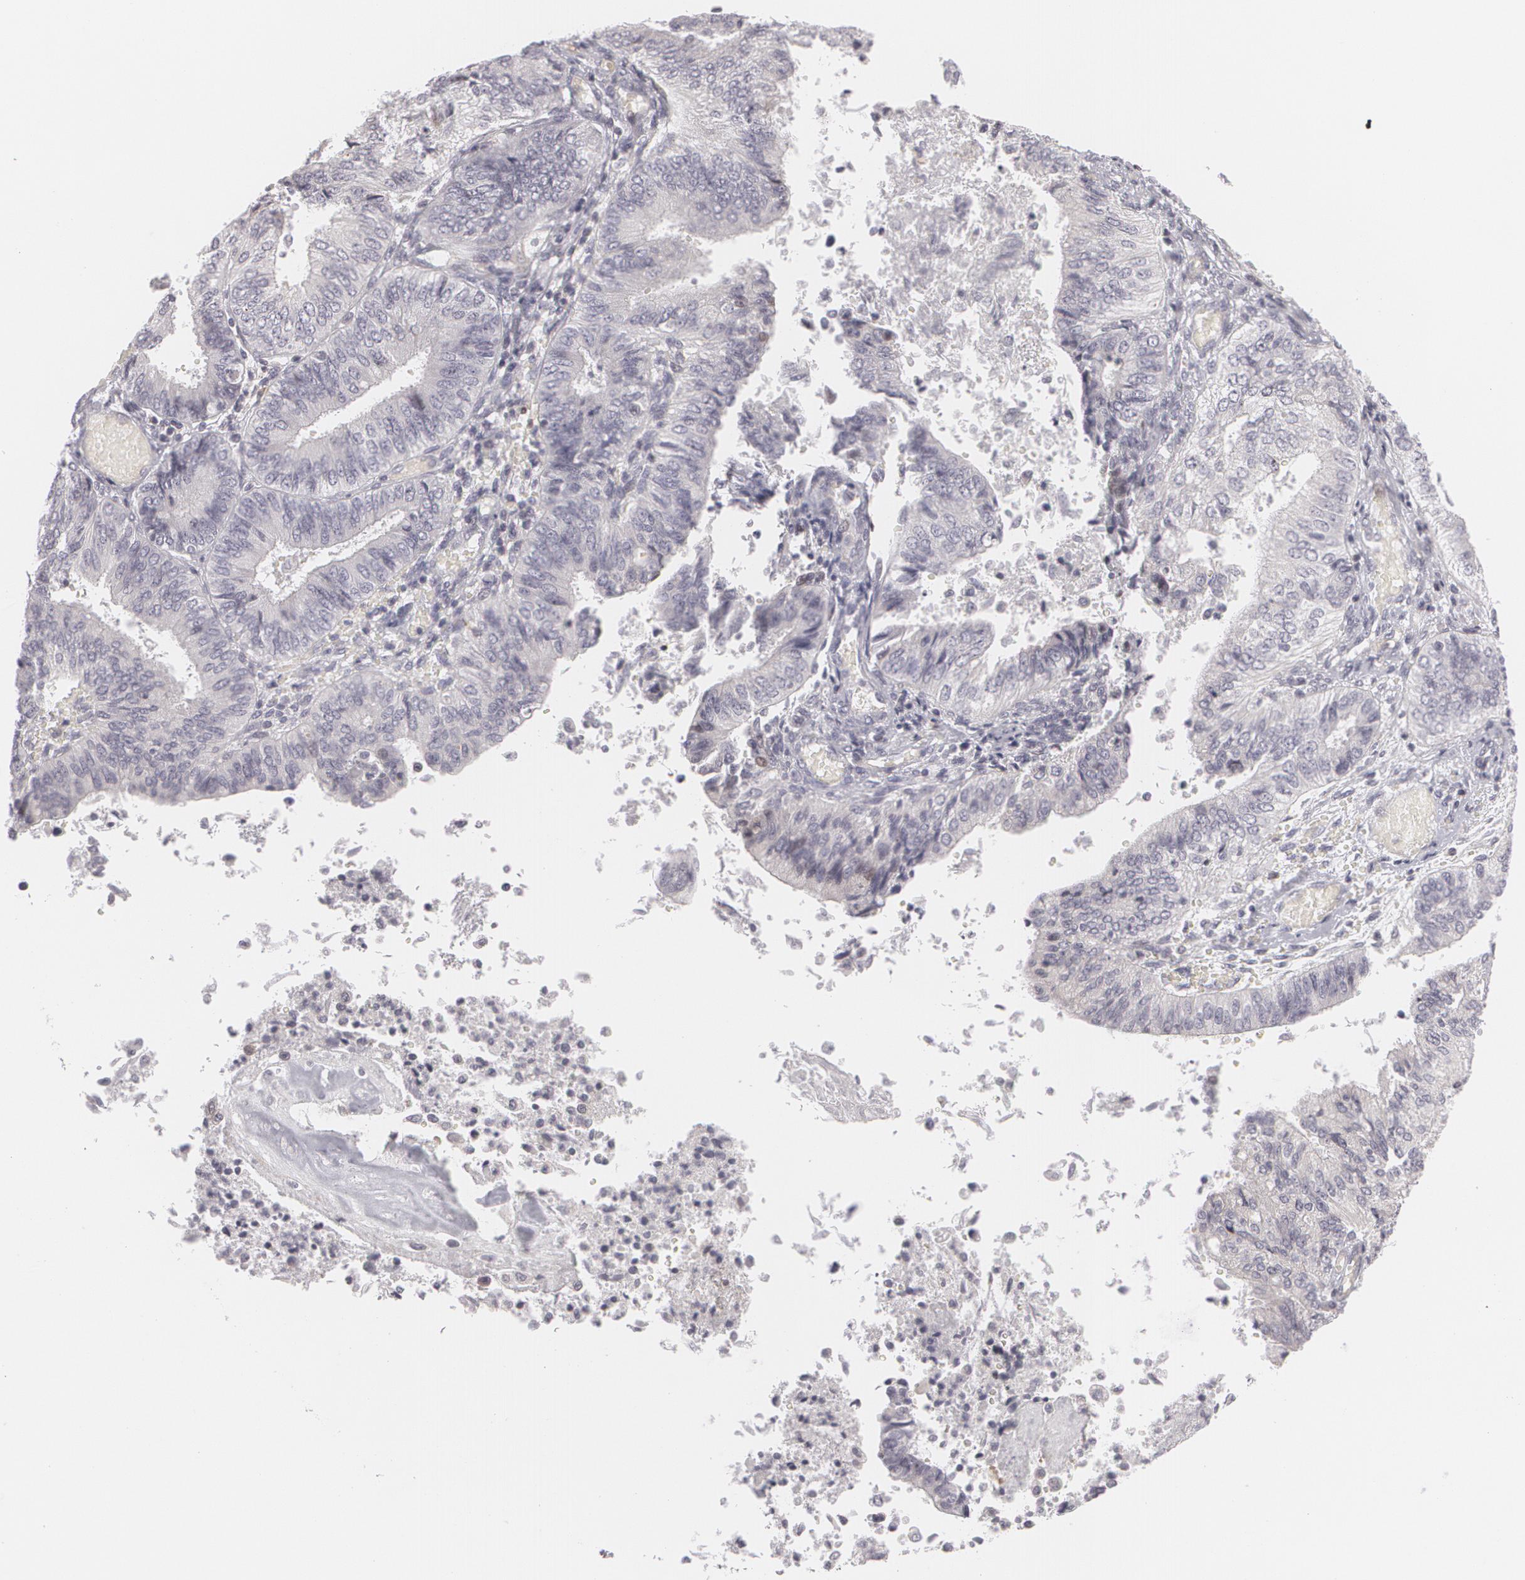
{"staining": {"intensity": "negative", "quantity": "none", "location": "none"}, "tissue": "endometrial cancer", "cell_type": "Tumor cells", "image_type": "cancer", "snomed": [{"axis": "morphology", "description": "Adenocarcinoma, NOS"}, {"axis": "topography", "description": "Endometrium"}], "caption": "Immunohistochemistry histopathology image of neoplastic tissue: human endometrial cancer (adenocarcinoma) stained with DAB exhibits no significant protein staining in tumor cells.", "gene": "ZBTB16", "patient": {"sex": "female", "age": 55}}